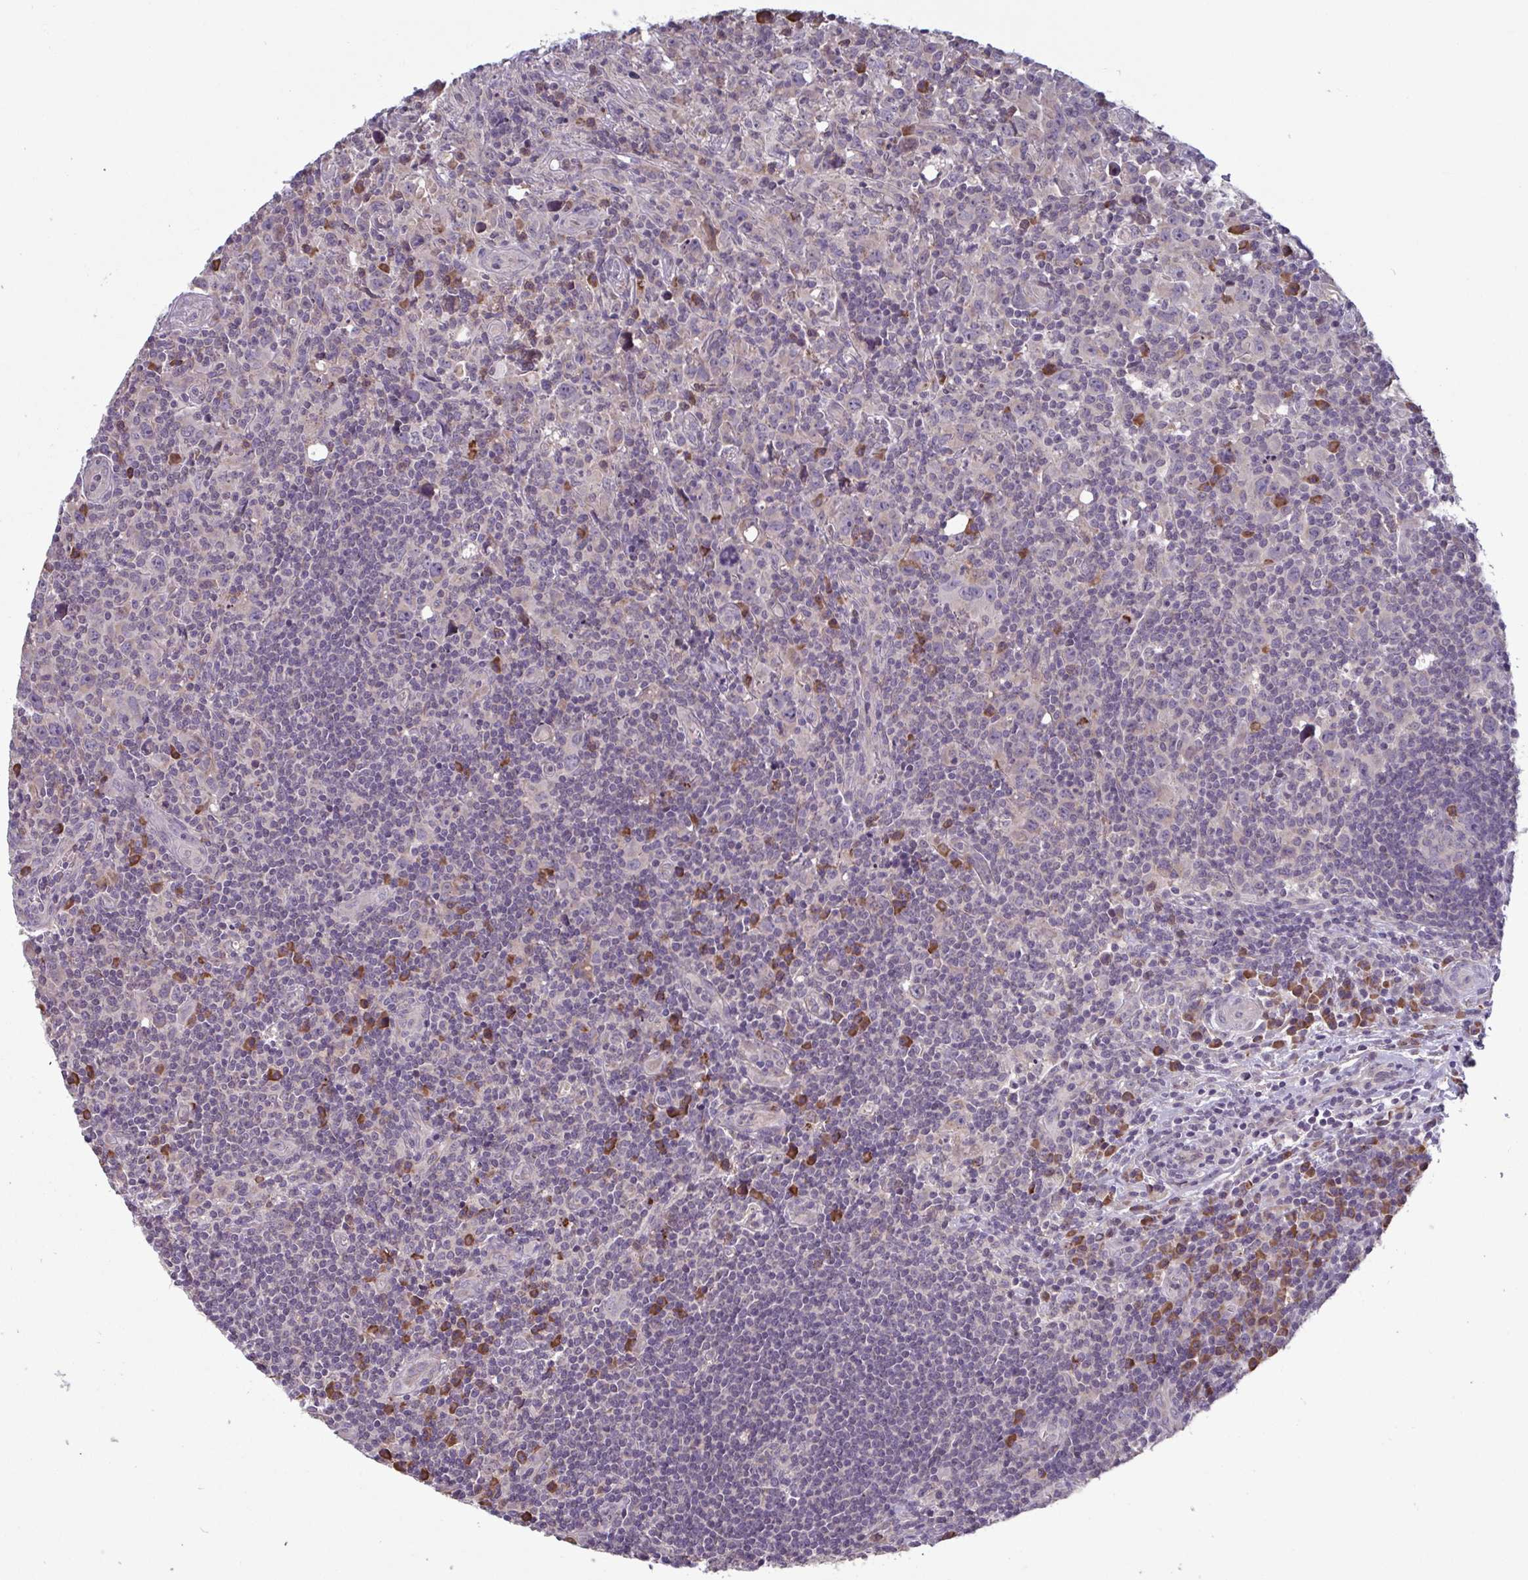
{"staining": {"intensity": "negative", "quantity": "none", "location": "none"}, "tissue": "lymphoma", "cell_type": "Tumor cells", "image_type": "cancer", "snomed": [{"axis": "morphology", "description": "Hodgkin's disease, NOS"}, {"axis": "topography", "description": "Lymph node"}], "caption": "This is a micrograph of immunohistochemistry (IHC) staining of Hodgkin's disease, which shows no staining in tumor cells.", "gene": "CD1E", "patient": {"sex": "female", "age": 18}}